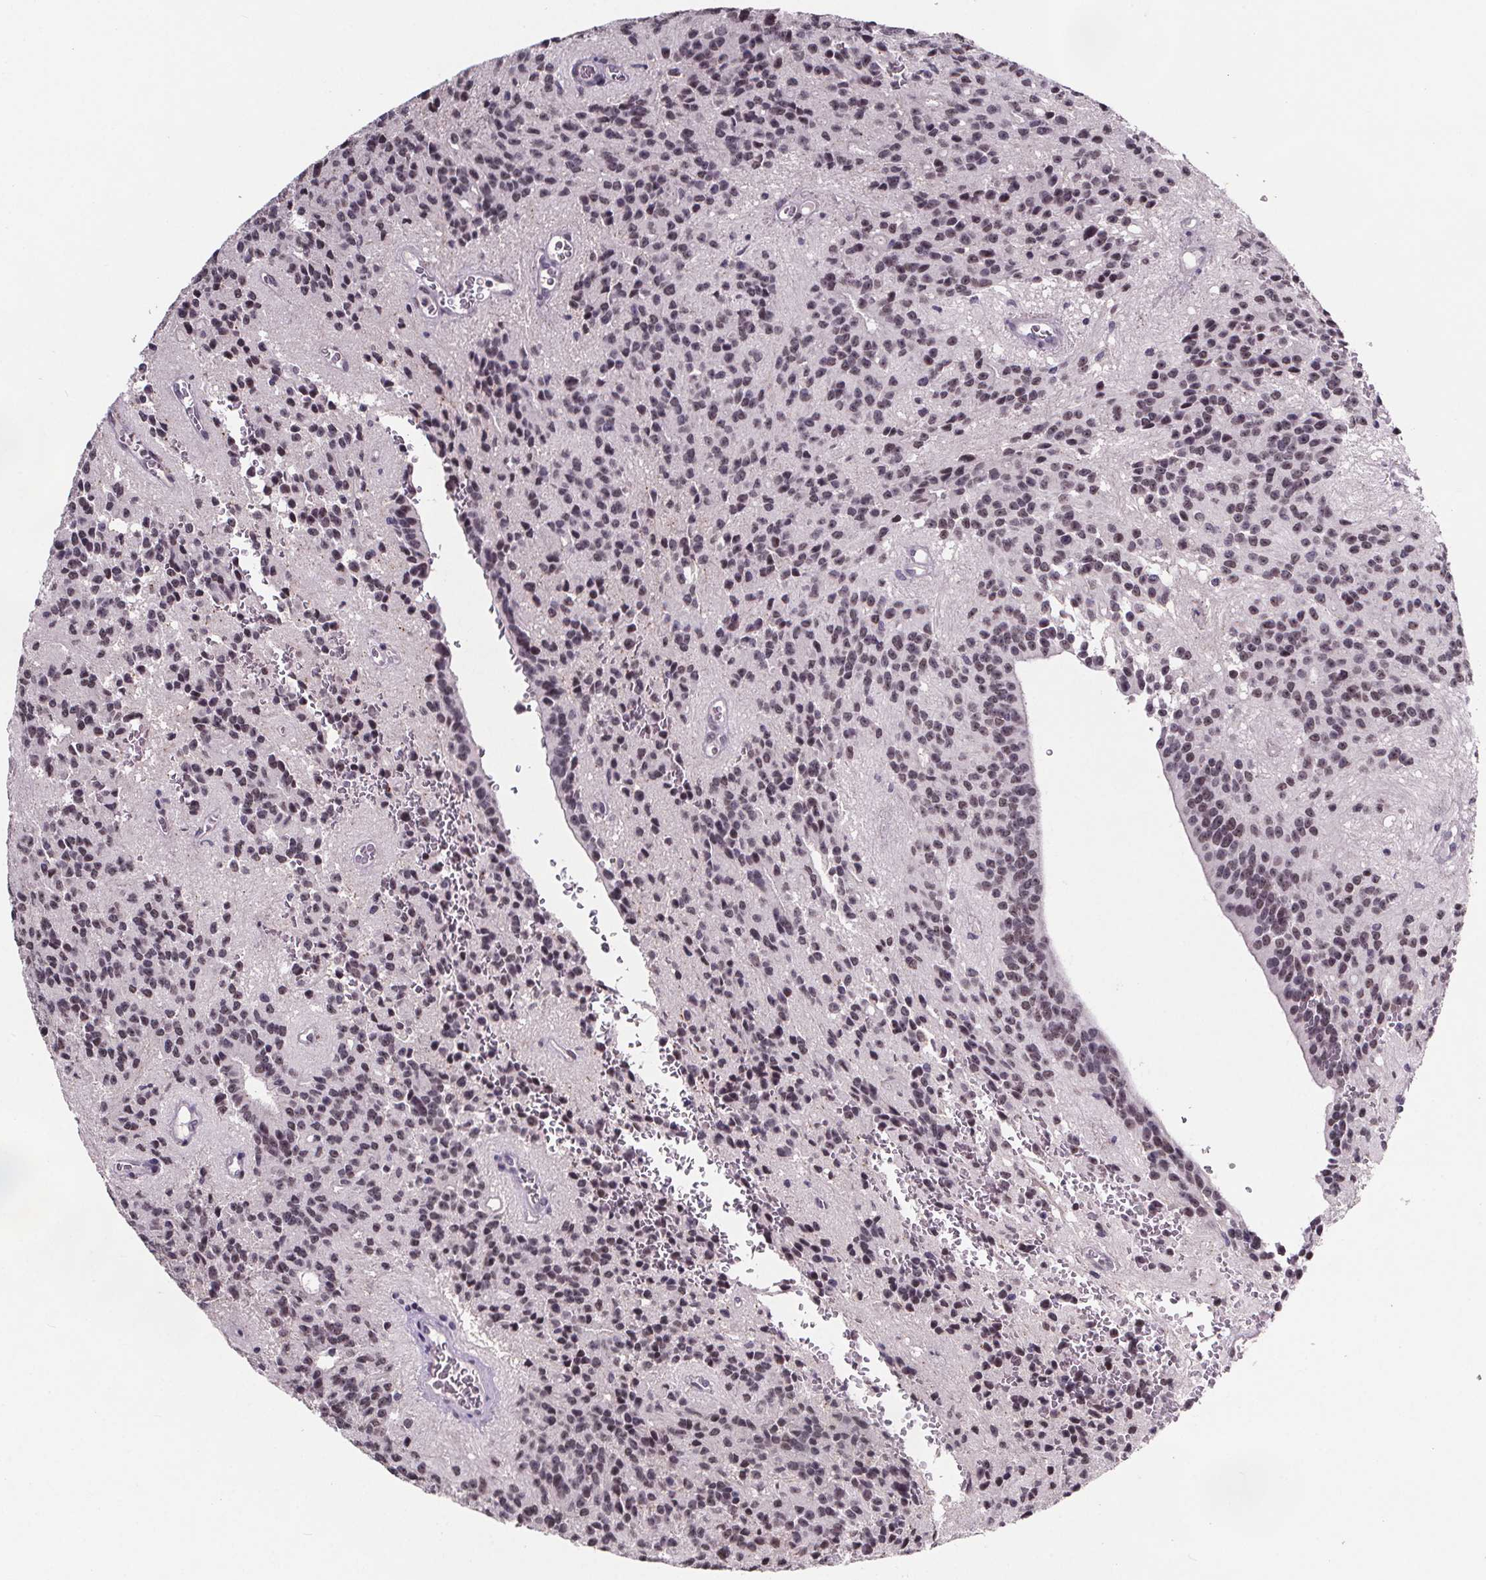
{"staining": {"intensity": "weak", "quantity": "25%-75%", "location": "nuclear"}, "tissue": "glioma", "cell_type": "Tumor cells", "image_type": "cancer", "snomed": [{"axis": "morphology", "description": "Glioma, malignant, Low grade"}, {"axis": "topography", "description": "Brain"}], "caption": "Immunohistochemistry (DAB (3,3'-diaminobenzidine)) staining of human low-grade glioma (malignant) demonstrates weak nuclear protein positivity in approximately 25%-75% of tumor cells.", "gene": "NKX6-1", "patient": {"sex": "male", "age": 31}}